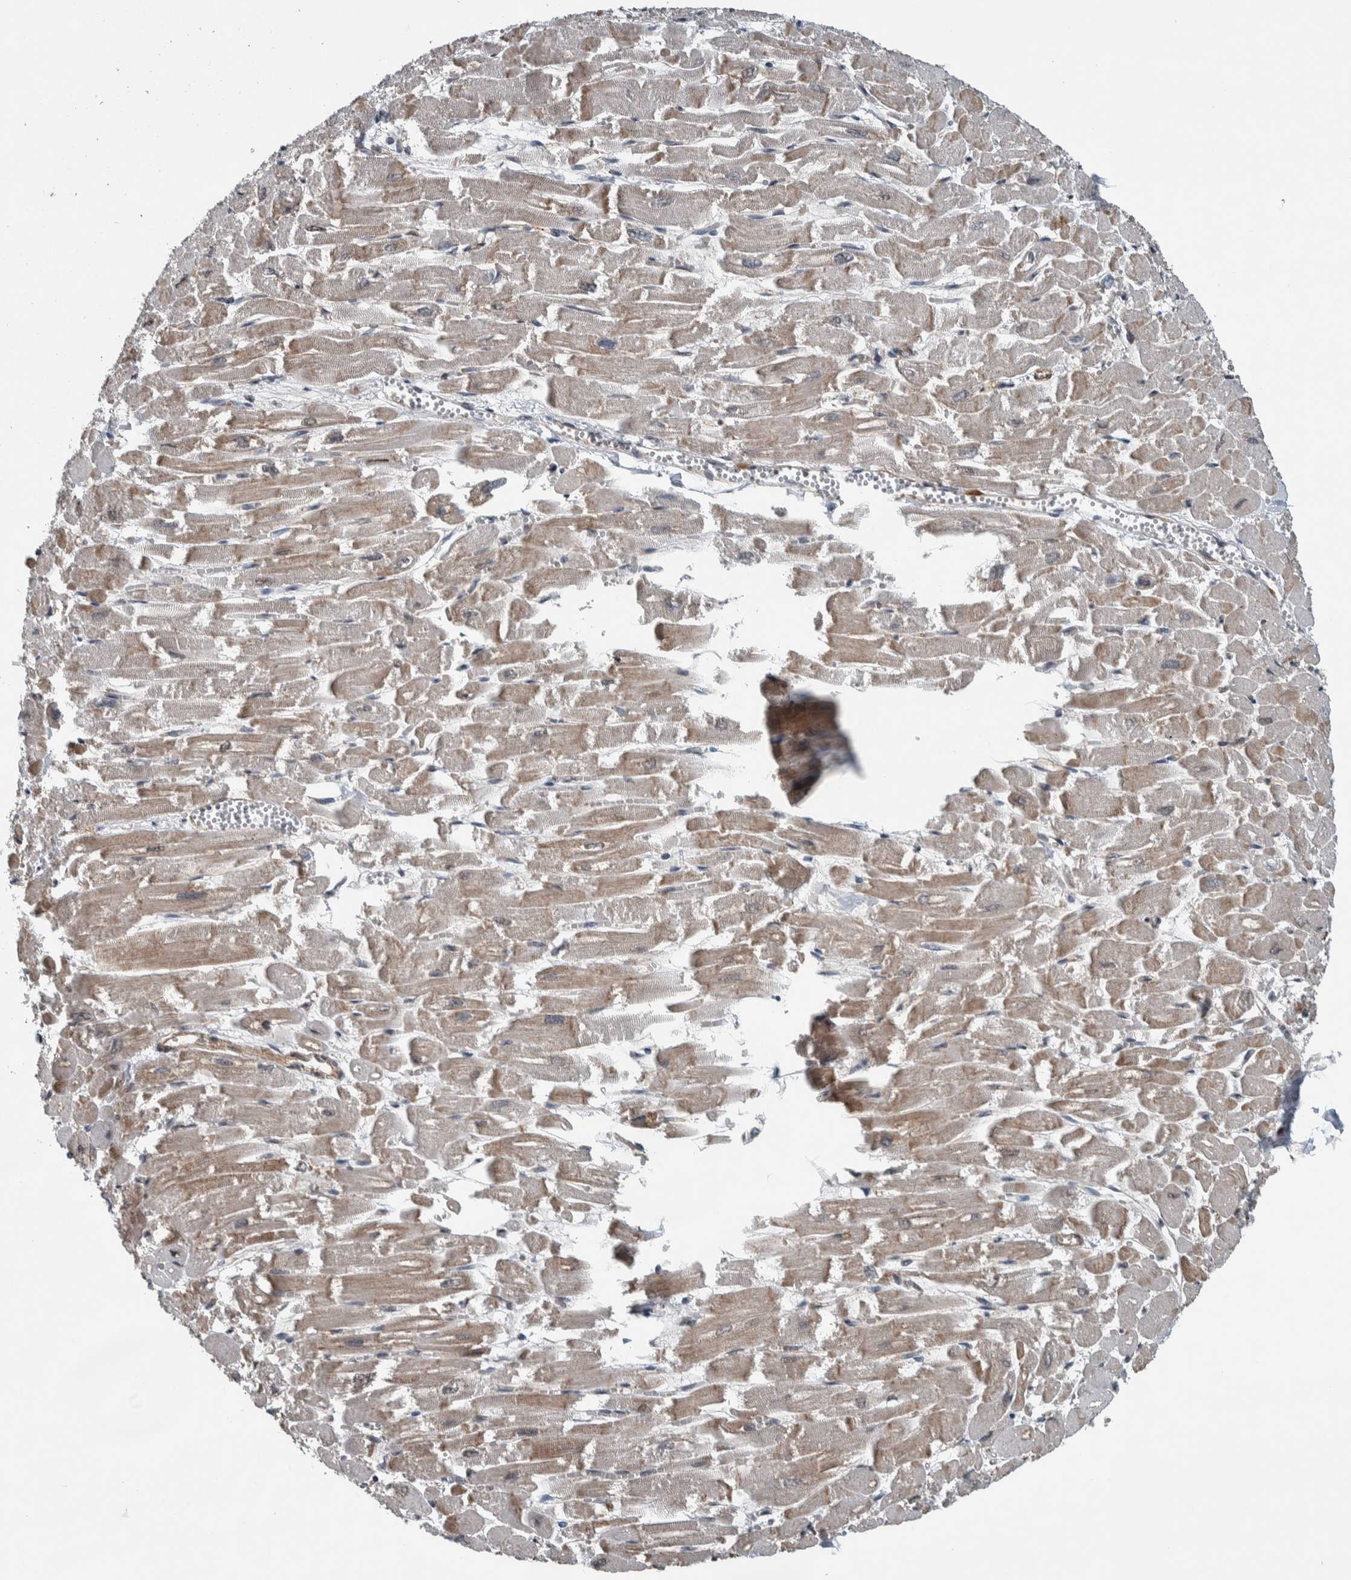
{"staining": {"intensity": "strong", "quantity": "25%-75%", "location": "nuclear"}, "tissue": "heart muscle", "cell_type": "Cardiomyocytes", "image_type": "normal", "snomed": [{"axis": "morphology", "description": "Normal tissue, NOS"}, {"axis": "topography", "description": "Heart"}], "caption": "Benign heart muscle shows strong nuclear expression in about 25%-75% of cardiomyocytes.", "gene": "FAM135B", "patient": {"sex": "male", "age": 54}}